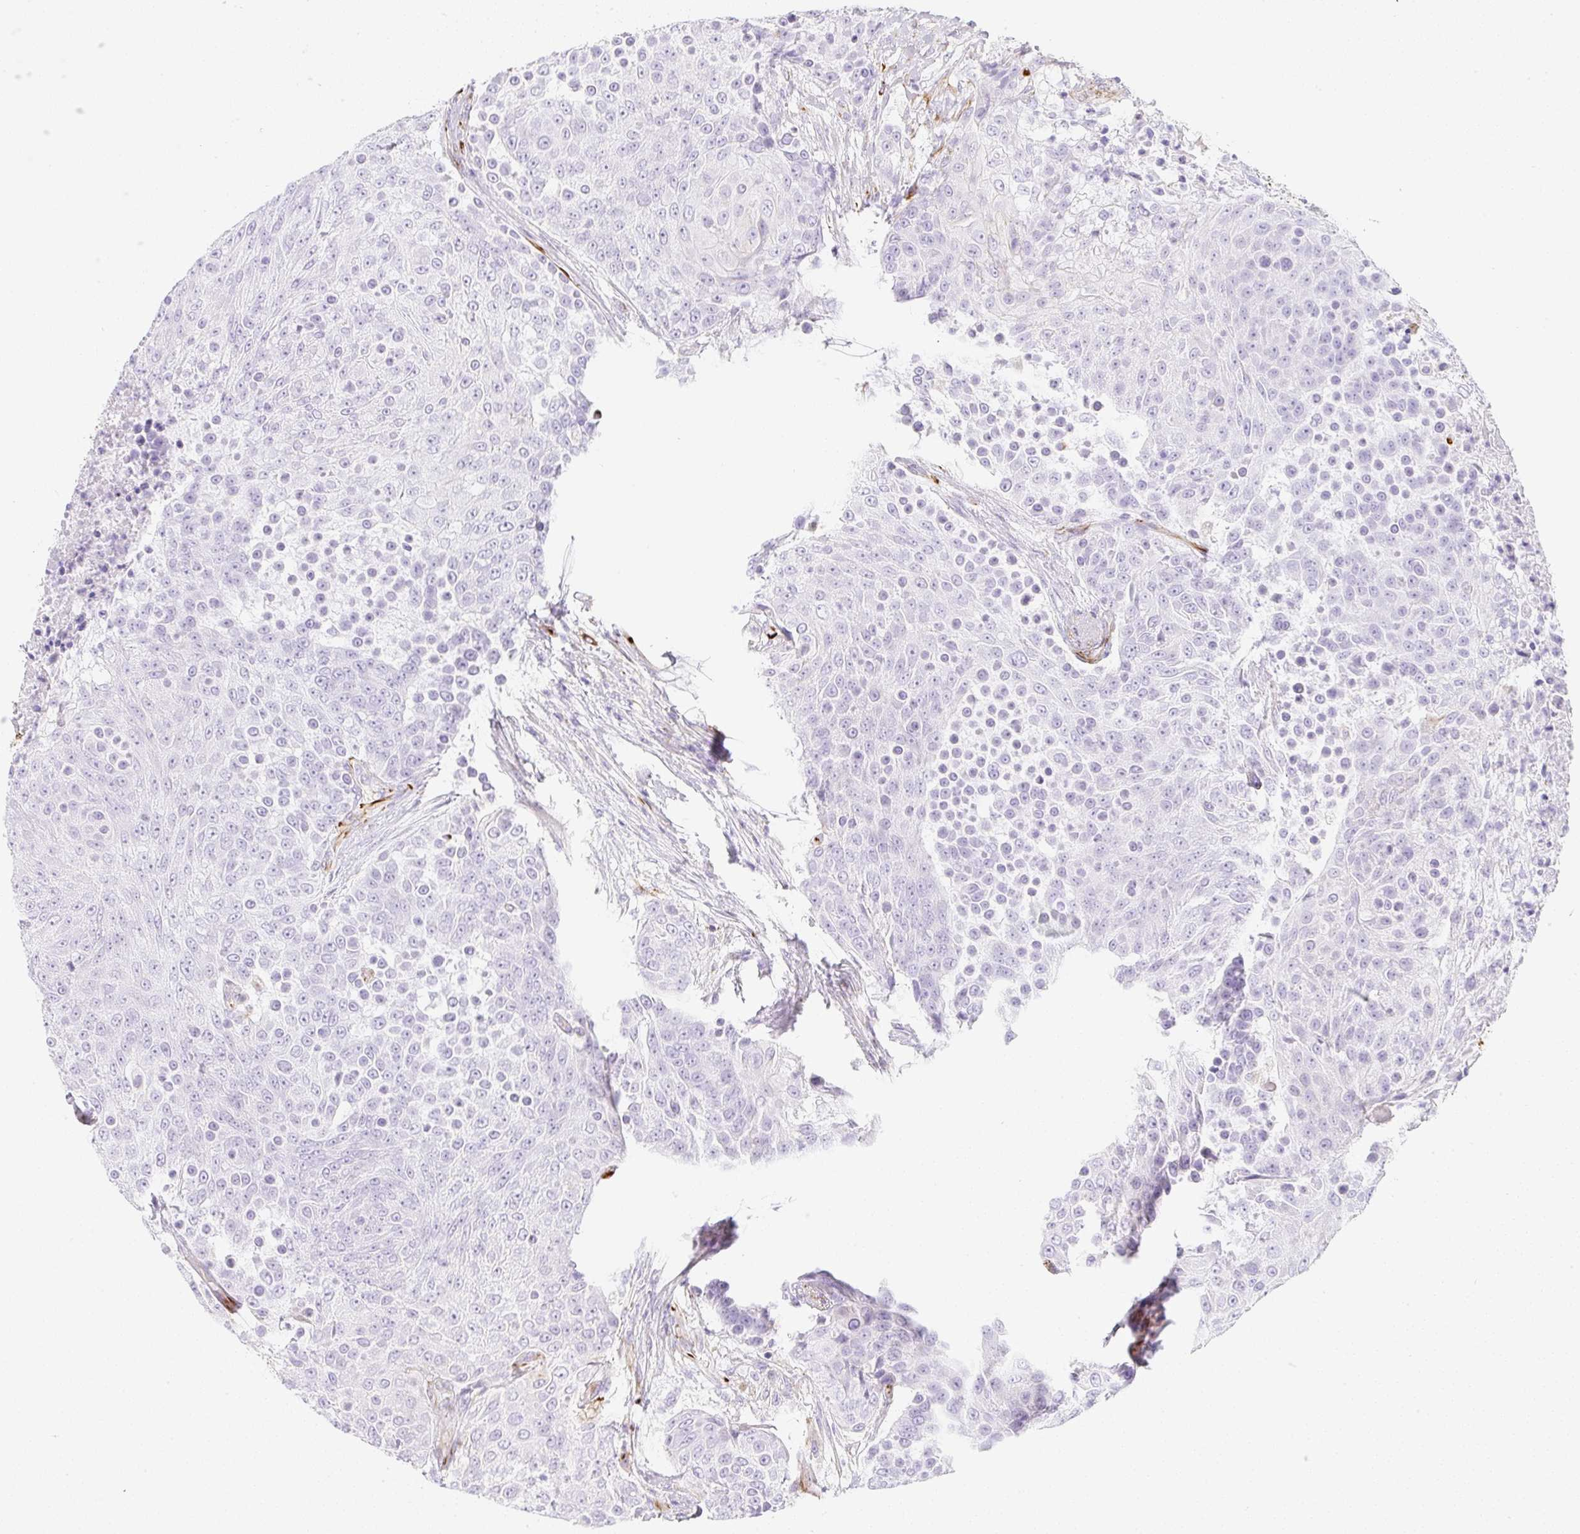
{"staining": {"intensity": "negative", "quantity": "none", "location": "none"}, "tissue": "urothelial cancer", "cell_type": "Tumor cells", "image_type": "cancer", "snomed": [{"axis": "morphology", "description": "Urothelial carcinoma, High grade"}, {"axis": "topography", "description": "Urinary bladder"}], "caption": "The histopathology image demonstrates no significant staining in tumor cells of high-grade urothelial carcinoma. (IHC, brightfield microscopy, high magnification).", "gene": "ZNF689", "patient": {"sex": "female", "age": 63}}